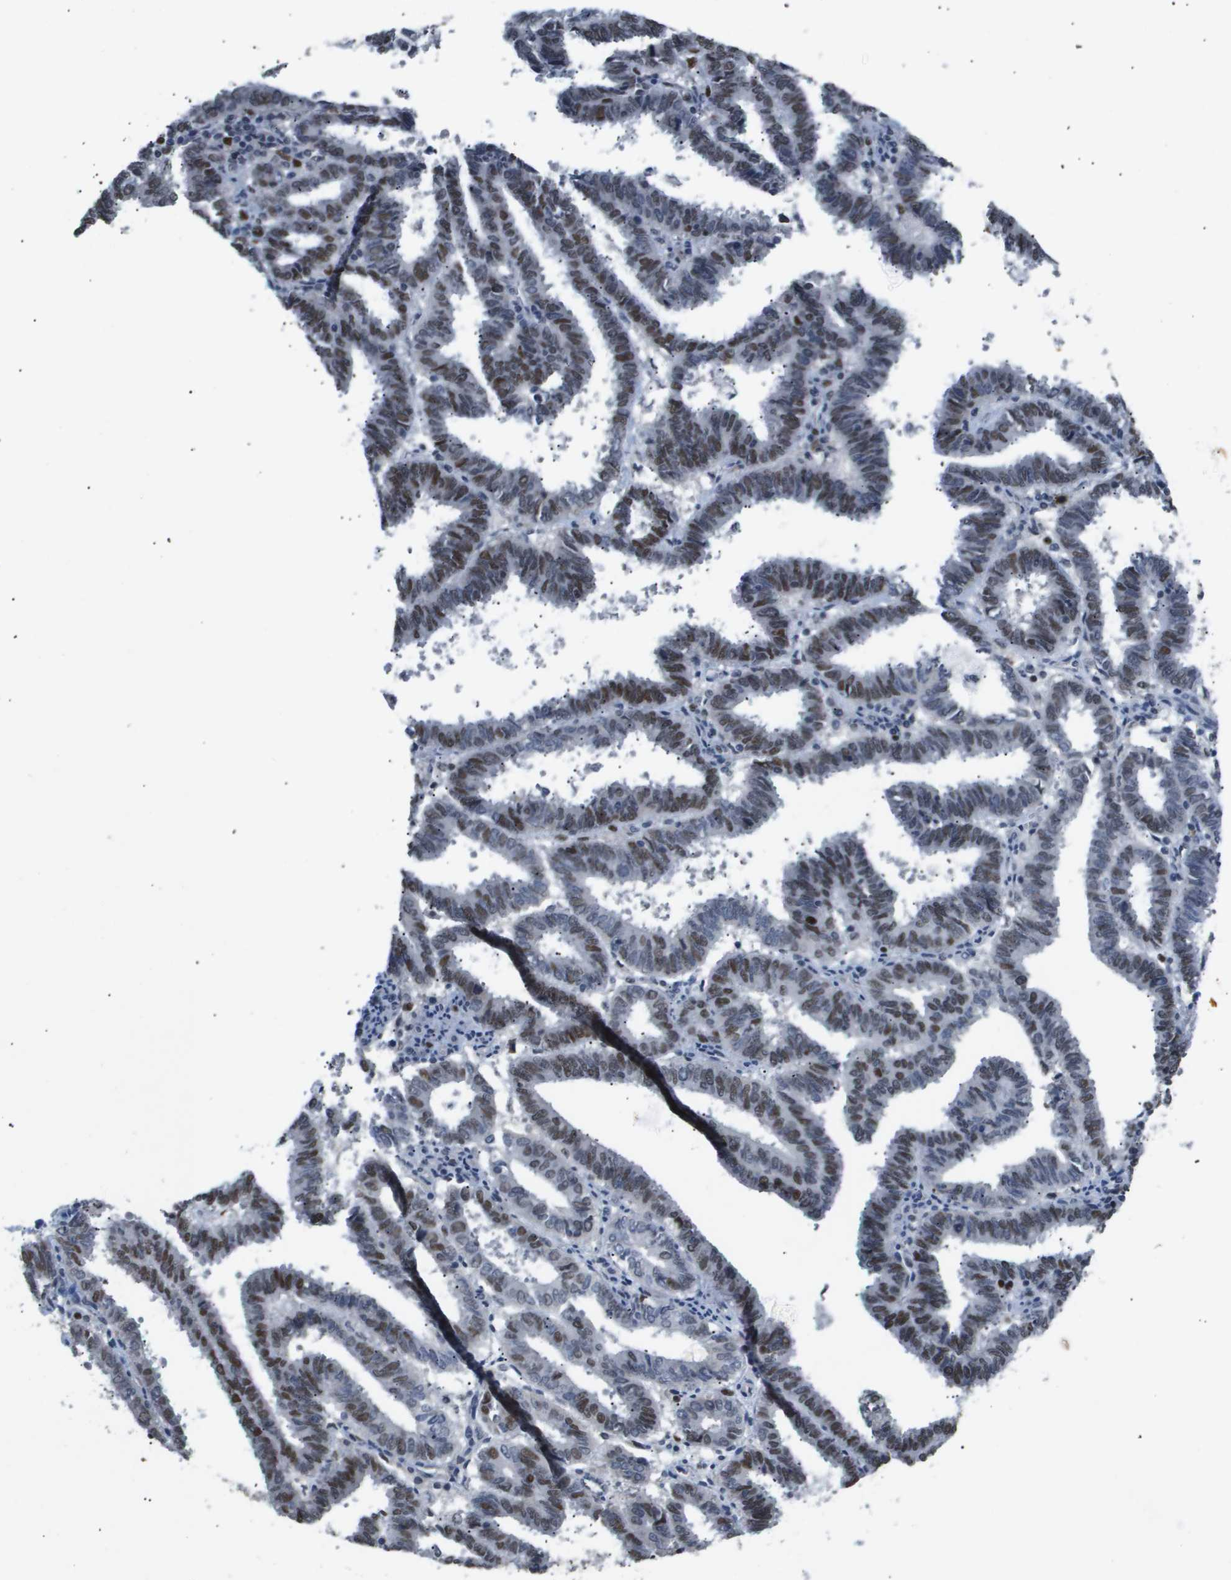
{"staining": {"intensity": "moderate", "quantity": "25%-75%", "location": "nuclear"}, "tissue": "endometrial cancer", "cell_type": "Tumor cells", "image_type": "cancer", "snomed": [{"axis": "morphology", "description": "Adenocarcinoma, NOS"}, {"axis": "topography", "description": "Uterus"}], "caption": "Endometrial adenocarcinoma stained with DAB (3,3'-diaminobenzidine) immunohistochemistry (IHC) exhibits medium levels of moderate nuclear staining in about 25%-75% of tumor cells.", "gene": "ANAPC2", "patient": {"sex": "female", "age": 83}}